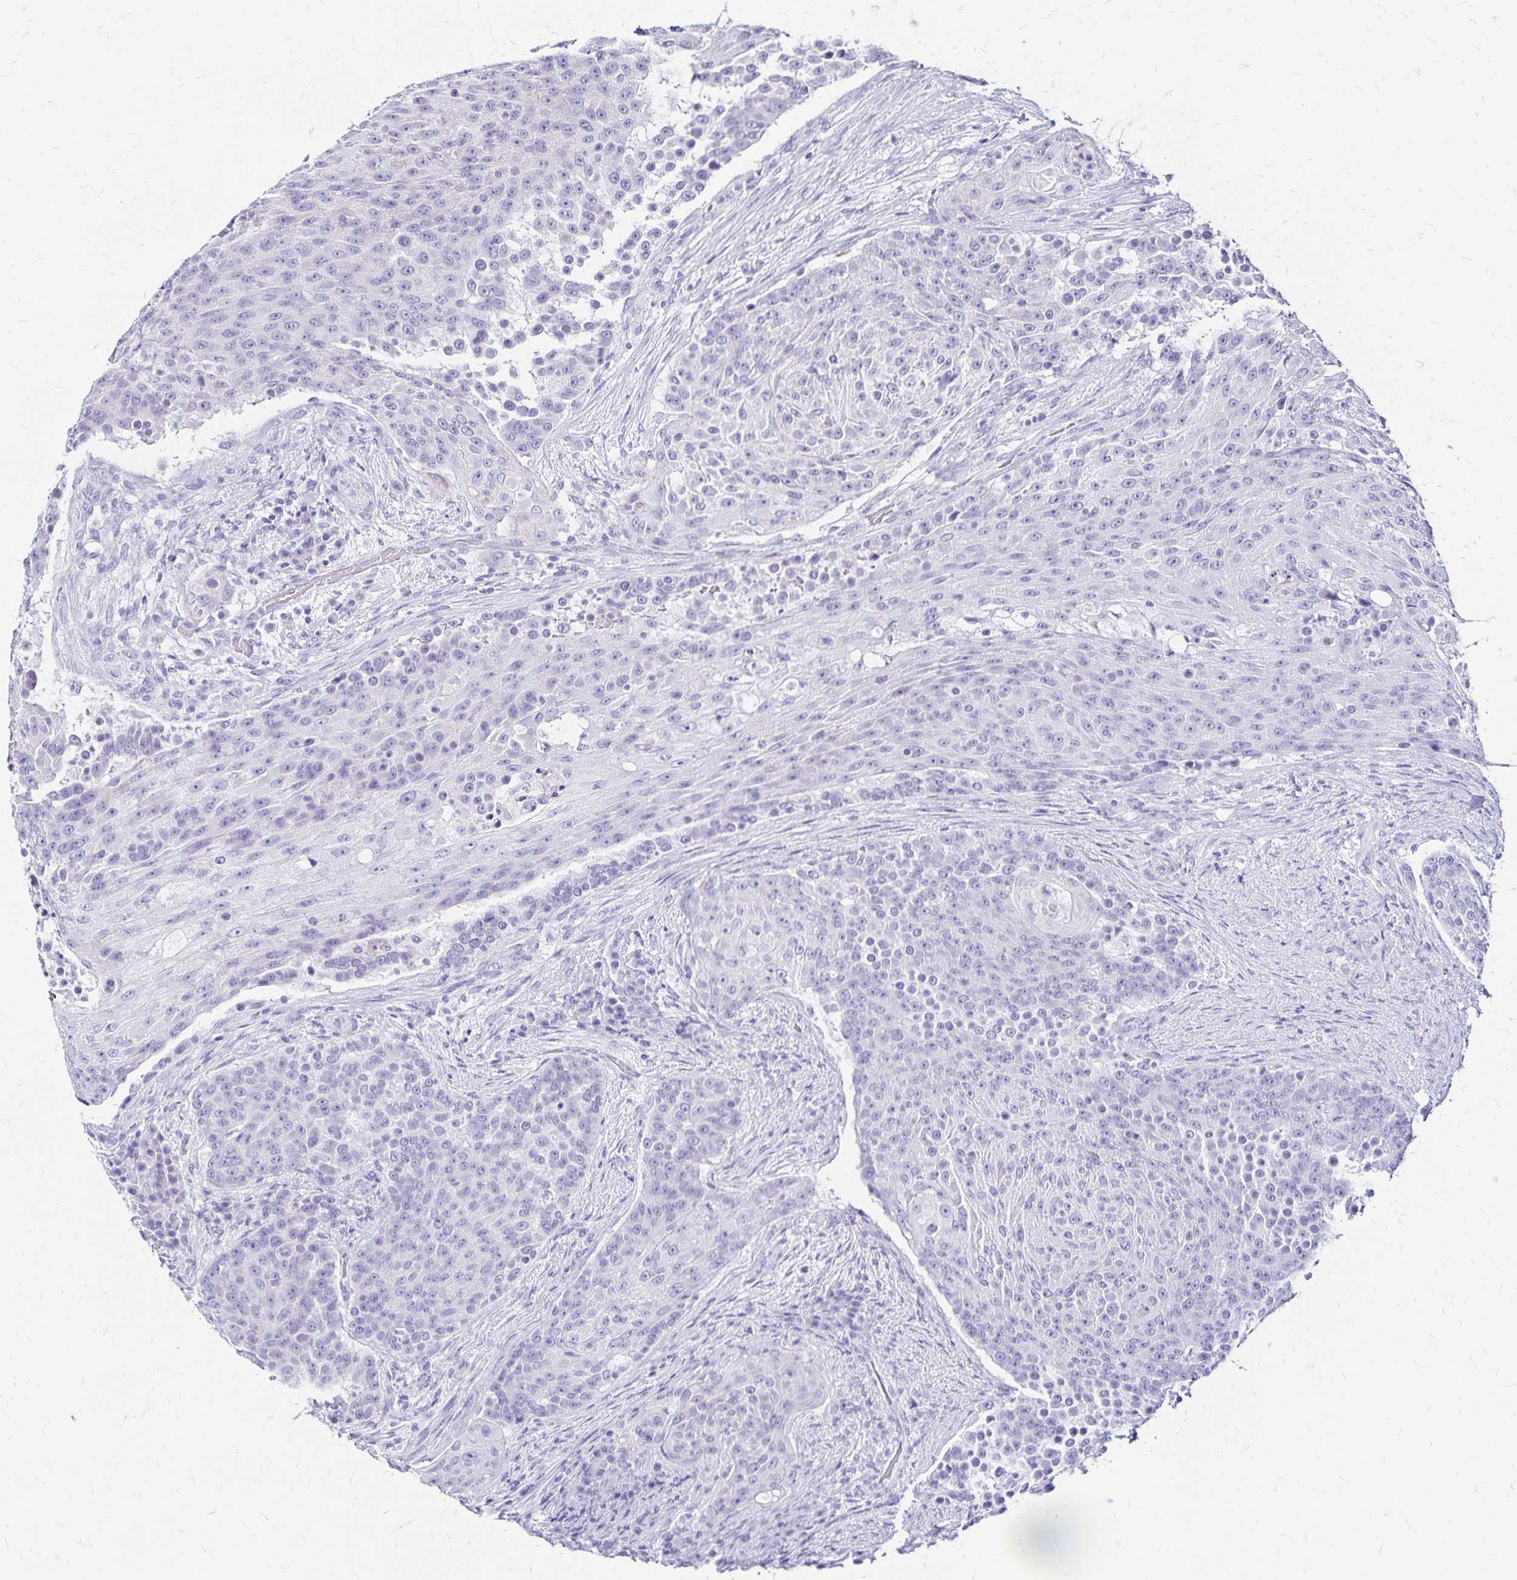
{"staining": {"intensity": "negative", "quantity": "none", "location": "none"}, "tissue": "urothelial cancer", "cell_type": "Tumor cells", "image_type": "cancer", "snomed": [{"axis": "morphology", "description": "Urothelial carcinoma, High grade"}, {"axis": "topography", "description": "Urinary bladder"}], "caption": "High power microscopy histopathology image of an immunohistochemistry histopathology image of urothelial carcinoma (high-grade), revealing no significant staining in tumor cells. (Immunohistochemistry (ihc), brightfield microscopy, high magnification).", "gene": "LIN28B", "patient": {"sex": "female", "age": 63}}